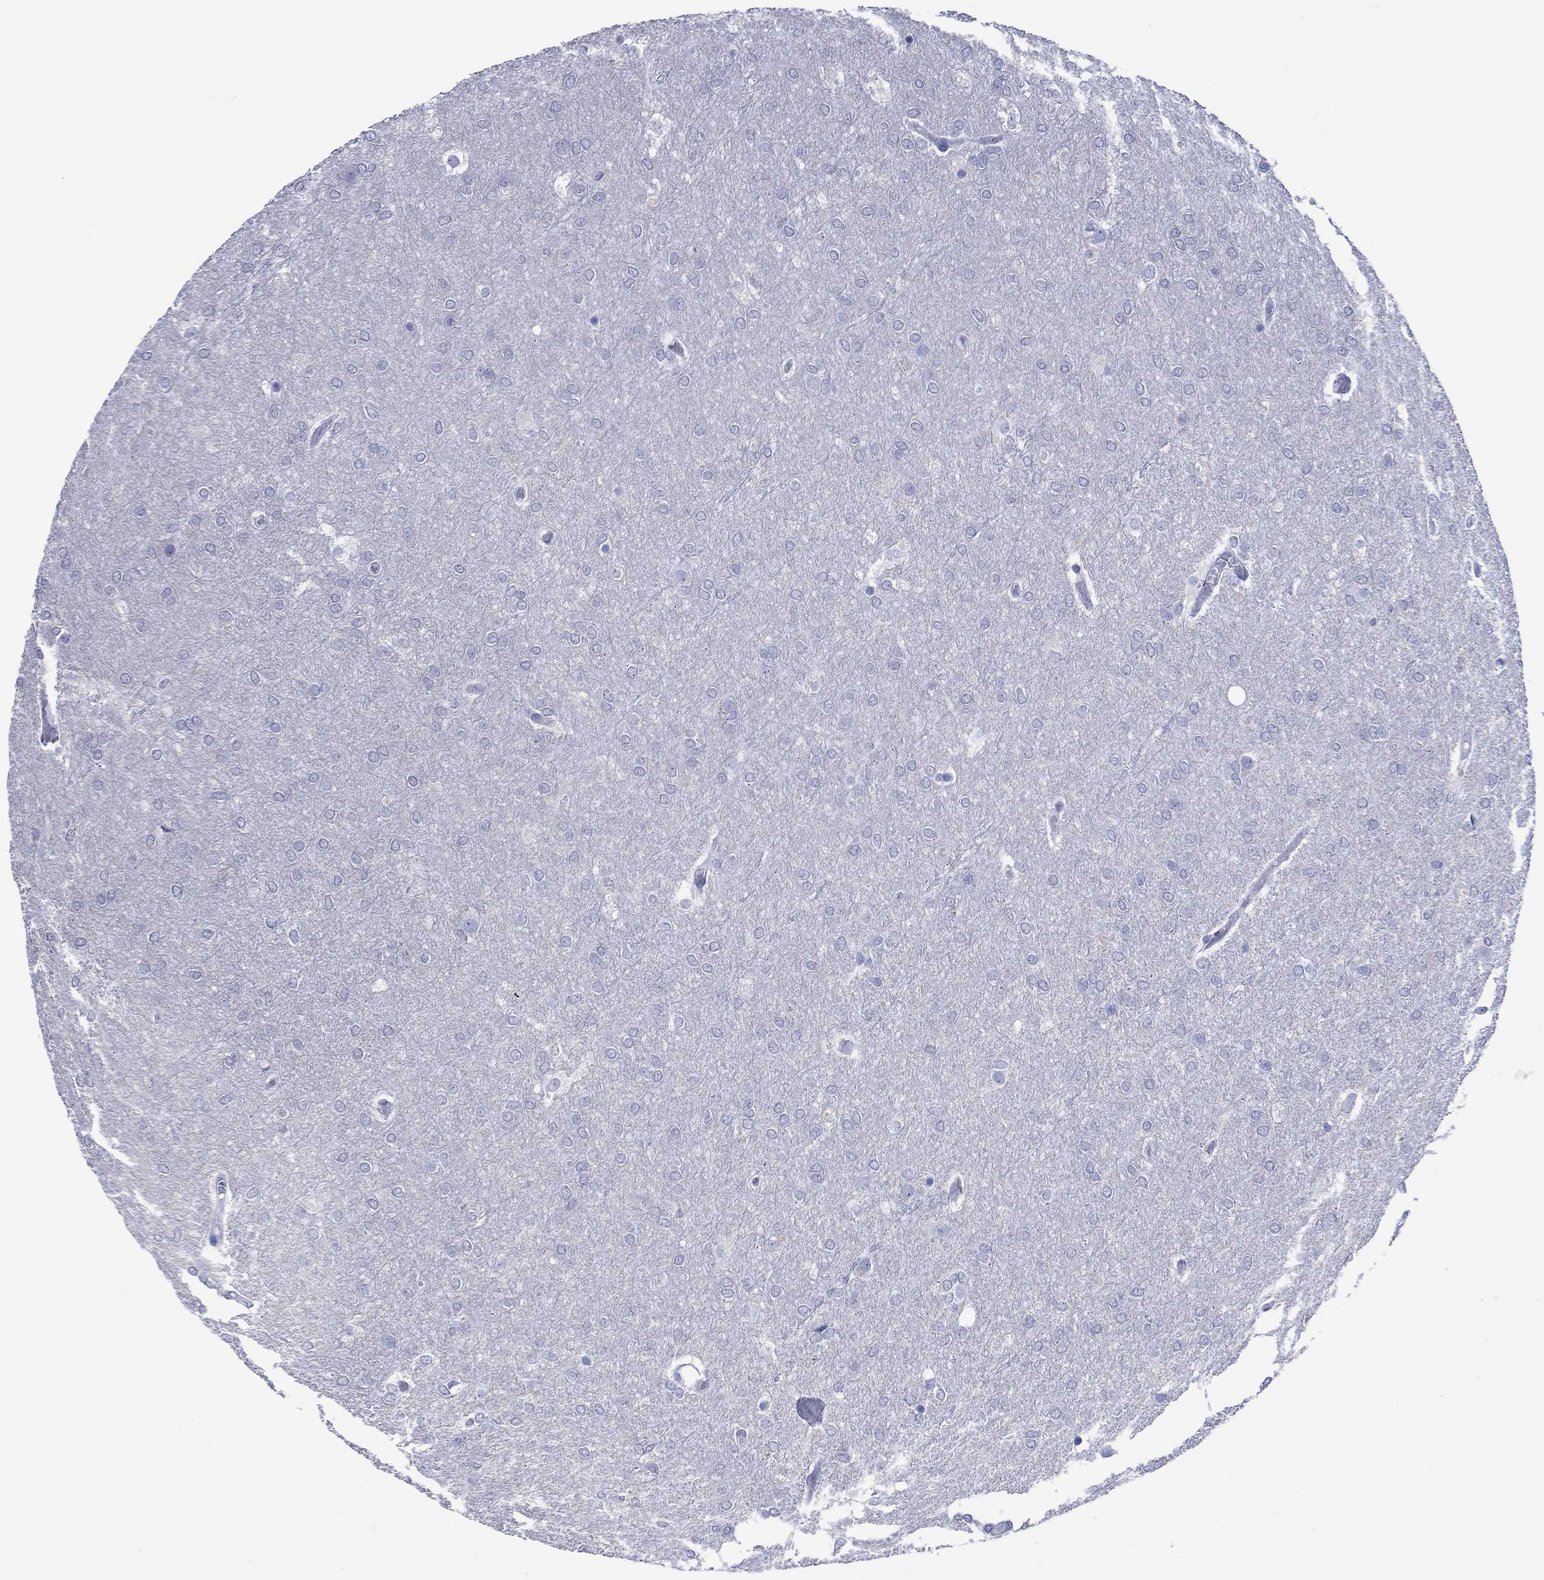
{"staining": {"intensity": "negative", "quantity": "none", "location": "none"}, "tissue": "glioma", "cell_type": "Tumor cells", "image_type": "cancer", "snomed": [{"axis": "morphology", "description": "Glioma, malignant, High grade"}, {"axis": "topography", "description": "Brain"}], "caption": "Glioma stained for a protein using IHC reveals no positivity tumor cells.", "gene": "MLANA", "patient": {"sex": "female", "age": 61}}